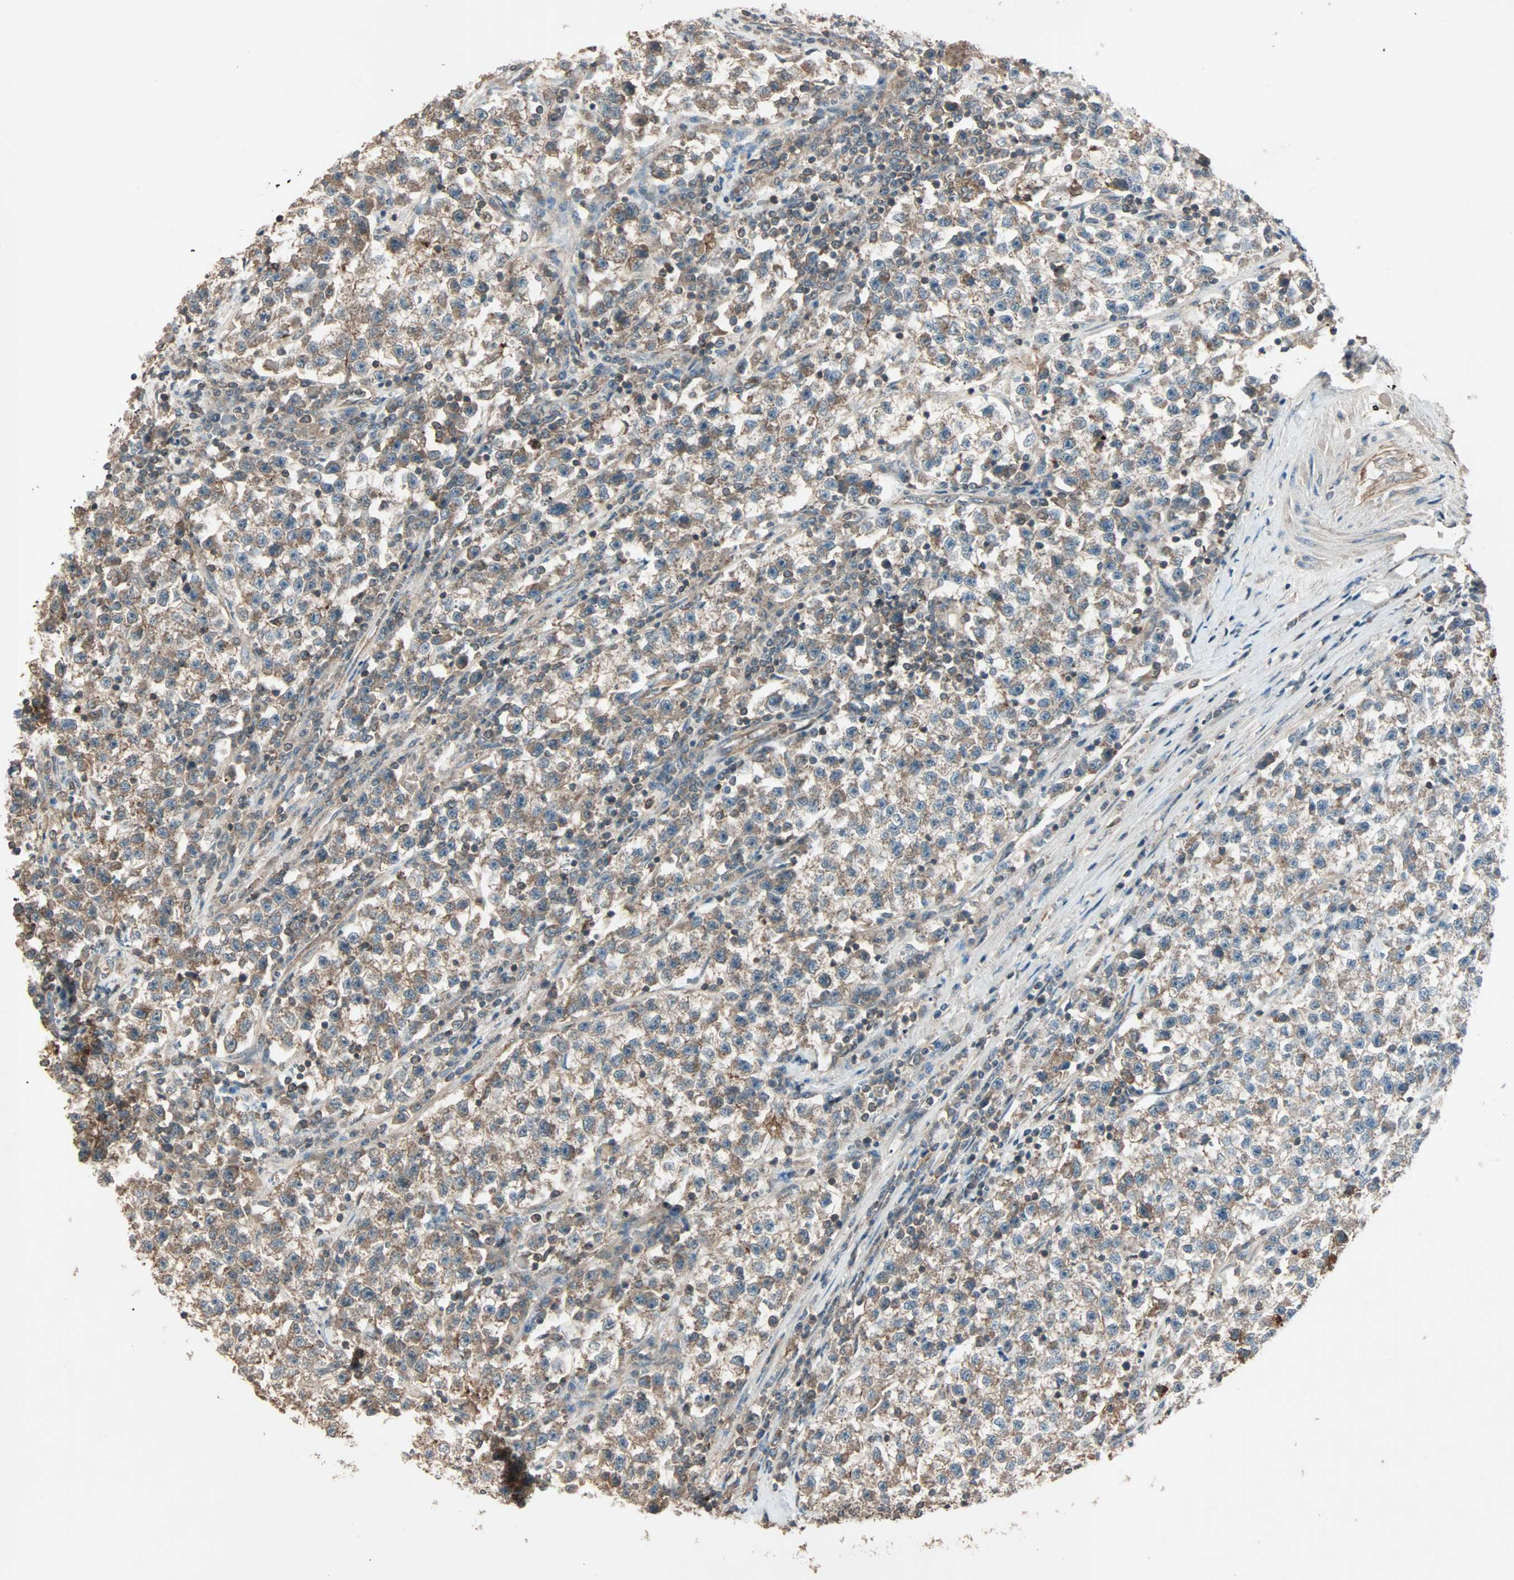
{"staining": {"intensity": "weak", "quantity": ">75%", "location": "cytoplasmic/membranous"}, "tissue": "testis cancer", "cell_type": "Tumor cells", "image_type": "cancer", "snomed": [{"axis": "morphology", "description": "Seminoma, NOS"}, {"axis": "topography", "description": "Testis"}], "caption": "About >75% of tumor cells in human seminoma (testis) exhibit weak cytoplasmic/membranous protein expression as visualized by brown immunohistochemical staining.", "gene": "MAP3K21", "patient": {"sex": "male", "age": 22}}